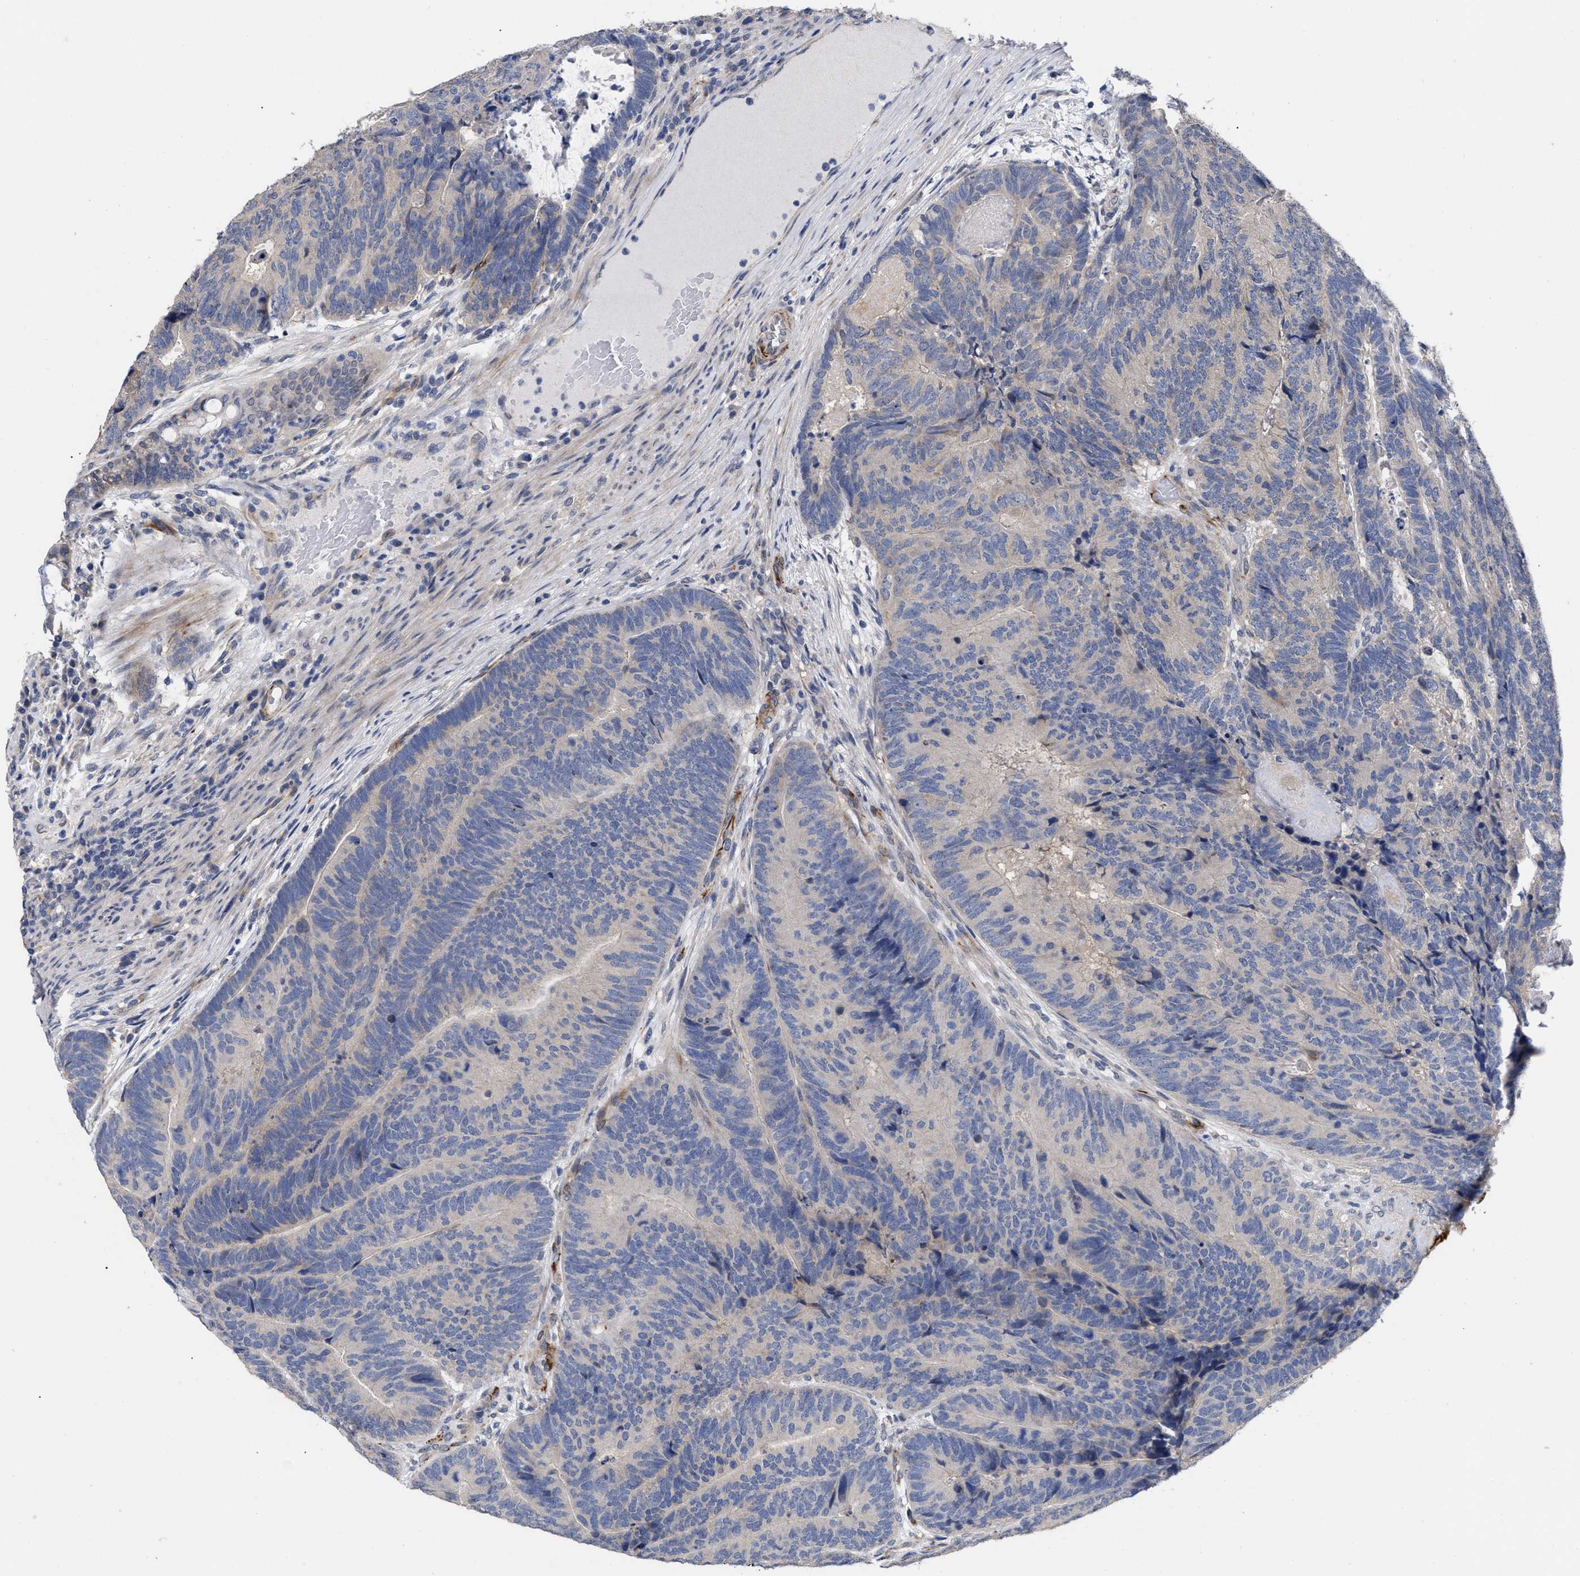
{"staining": {"intensity": "negative", "quantity": "none", "location": "none"}, "tissue": "colorectal cancer", "cell_type": "Tumor cells", "image_type": "cancer", "snomed": [{"axis": "morphology", "description": "Adenocarcinoma, NOS"}, {"axis": "topography", "description": "Colon"}], "caption": "DAB immunohistochemical staining of human colorectal cancer (adenocarcinoma) displays no significant positivity in tumor cells.", "gene": "CCN5", "patient": {"sex": "female", "age": 67}}